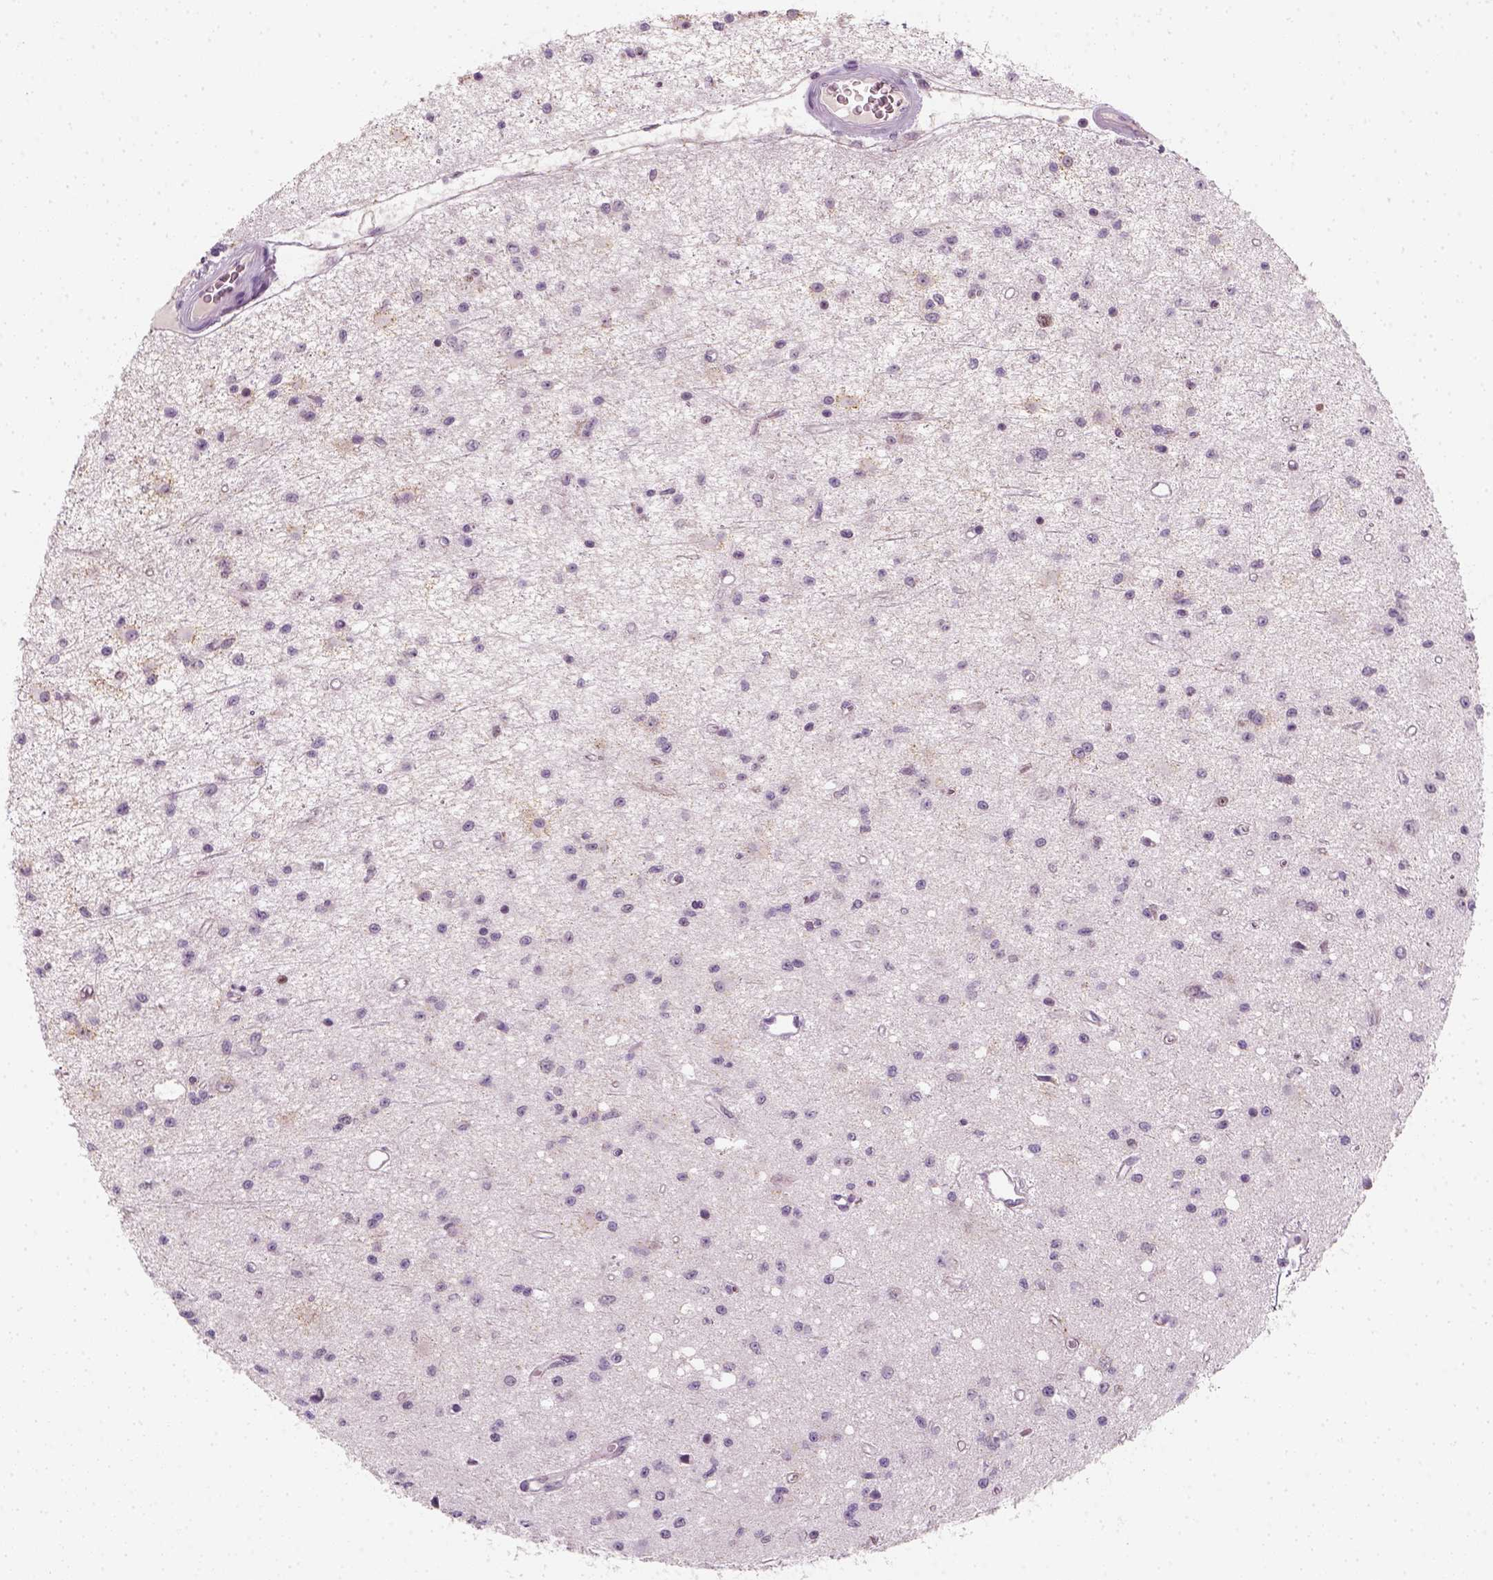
{"staining": {"intensity": "negative", "quantity": "none", "location": "none"}, "tissue": "glioma", "cell_type": "Tumor cells", "image_type": "cancer", "snomed": [{"axis": "morphology", "description": "Glioma, malignant, Low grade"}, {"axis": "topography", "description": "Brain"}], "caption": "The immunohistochemistry histopathology image has no significant staining in tumor cells of glioma tissue.", "gene": "TP53", "patient": {"sex": "female", "age": 45}}